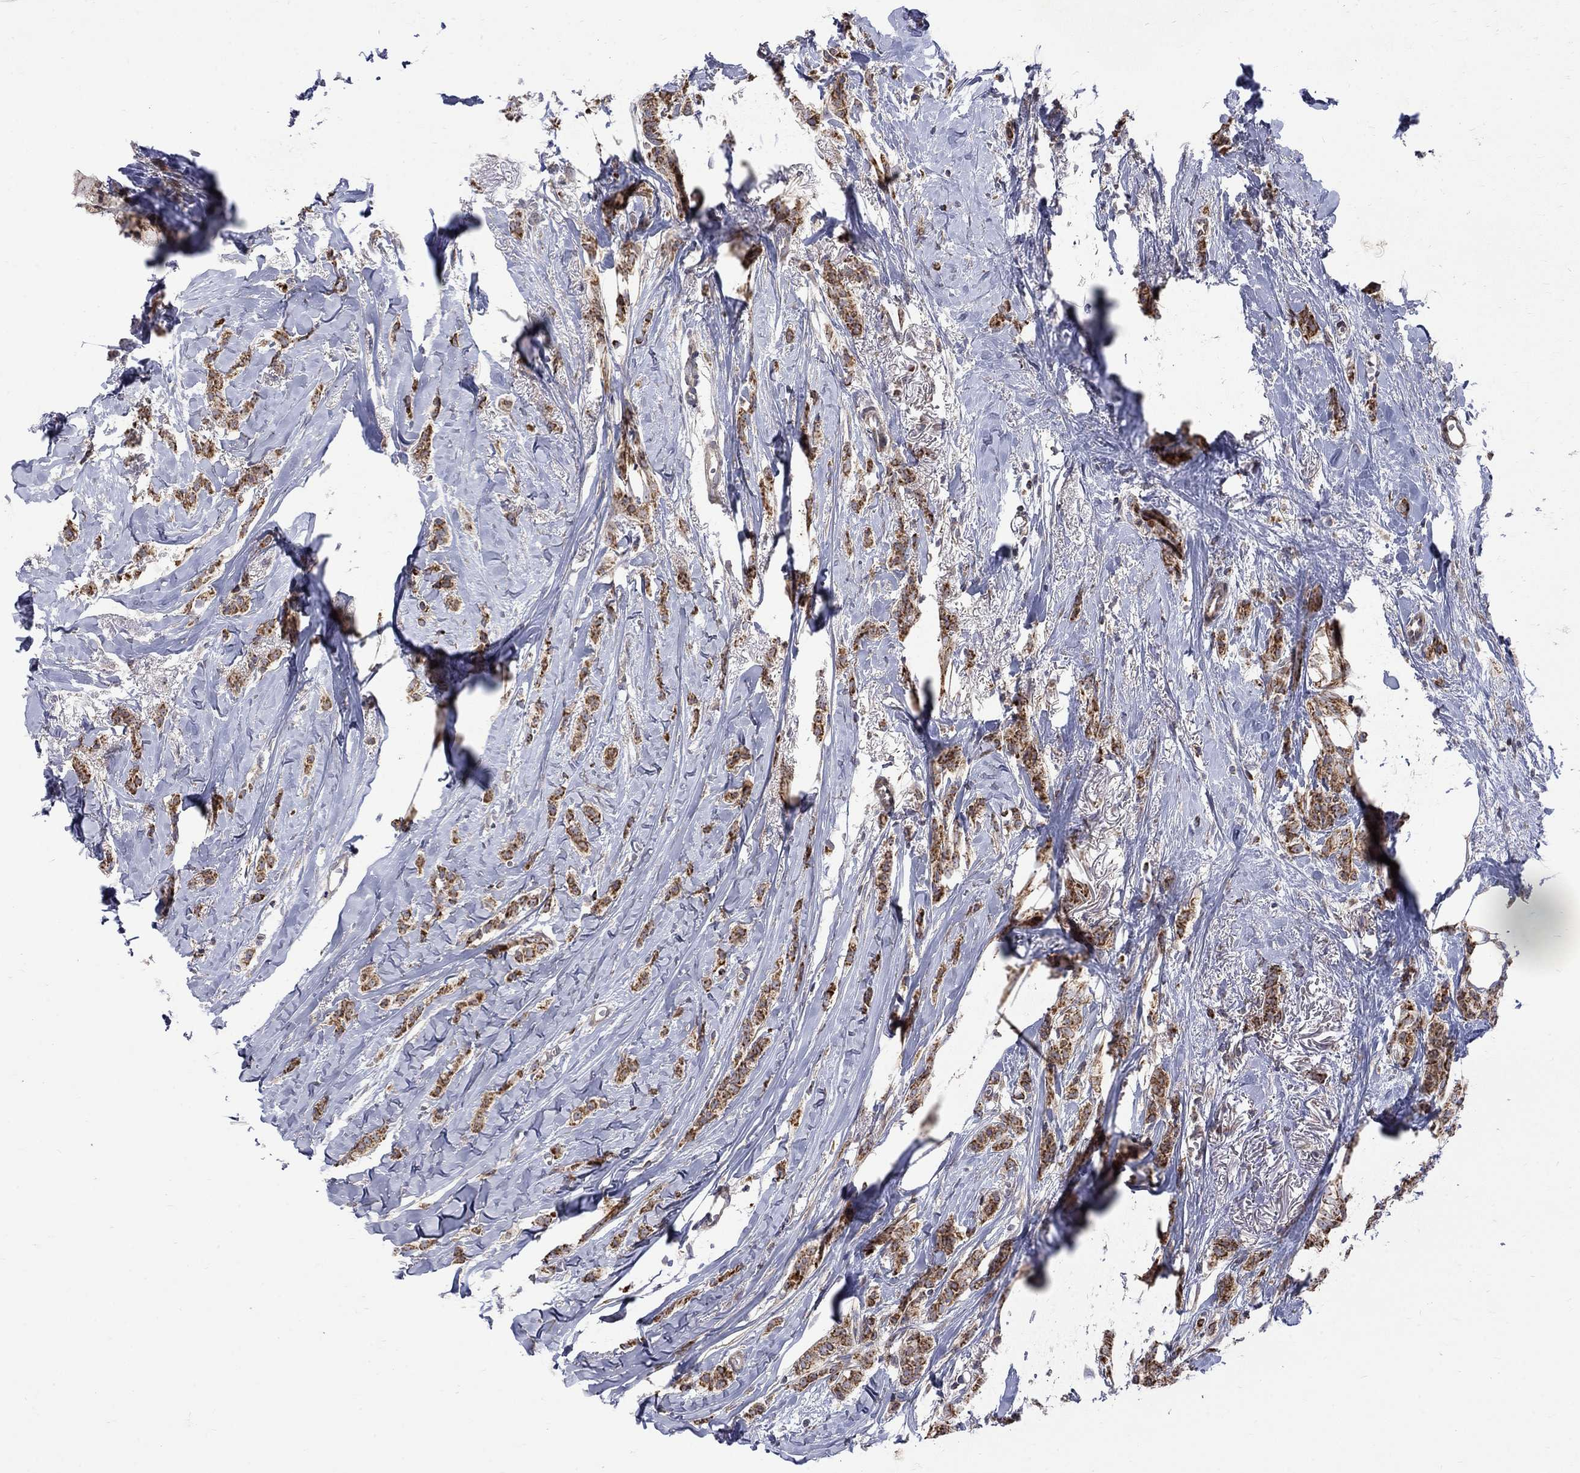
{"staining": {"intensity": "strong", "quantity": ">75%", "location": "cytoplasmic/membranous"}, "tissue": "breast cancer", "cell_type": "Tumor cells", "image_type": "cancer", "snomed": [{"axis": "morphology", "description": "Duct carcinoma"}, {"axis": "topography", "description": "Breast"}], "caption": "Protein staining demonstrates strong cytoplasmic/membranous positivity in approximately >75% of tumor cells in infiltrating ductal carcinoma (breast).", "gene": "SH2B1", "patient": {"sex": "female", "age": 85}}